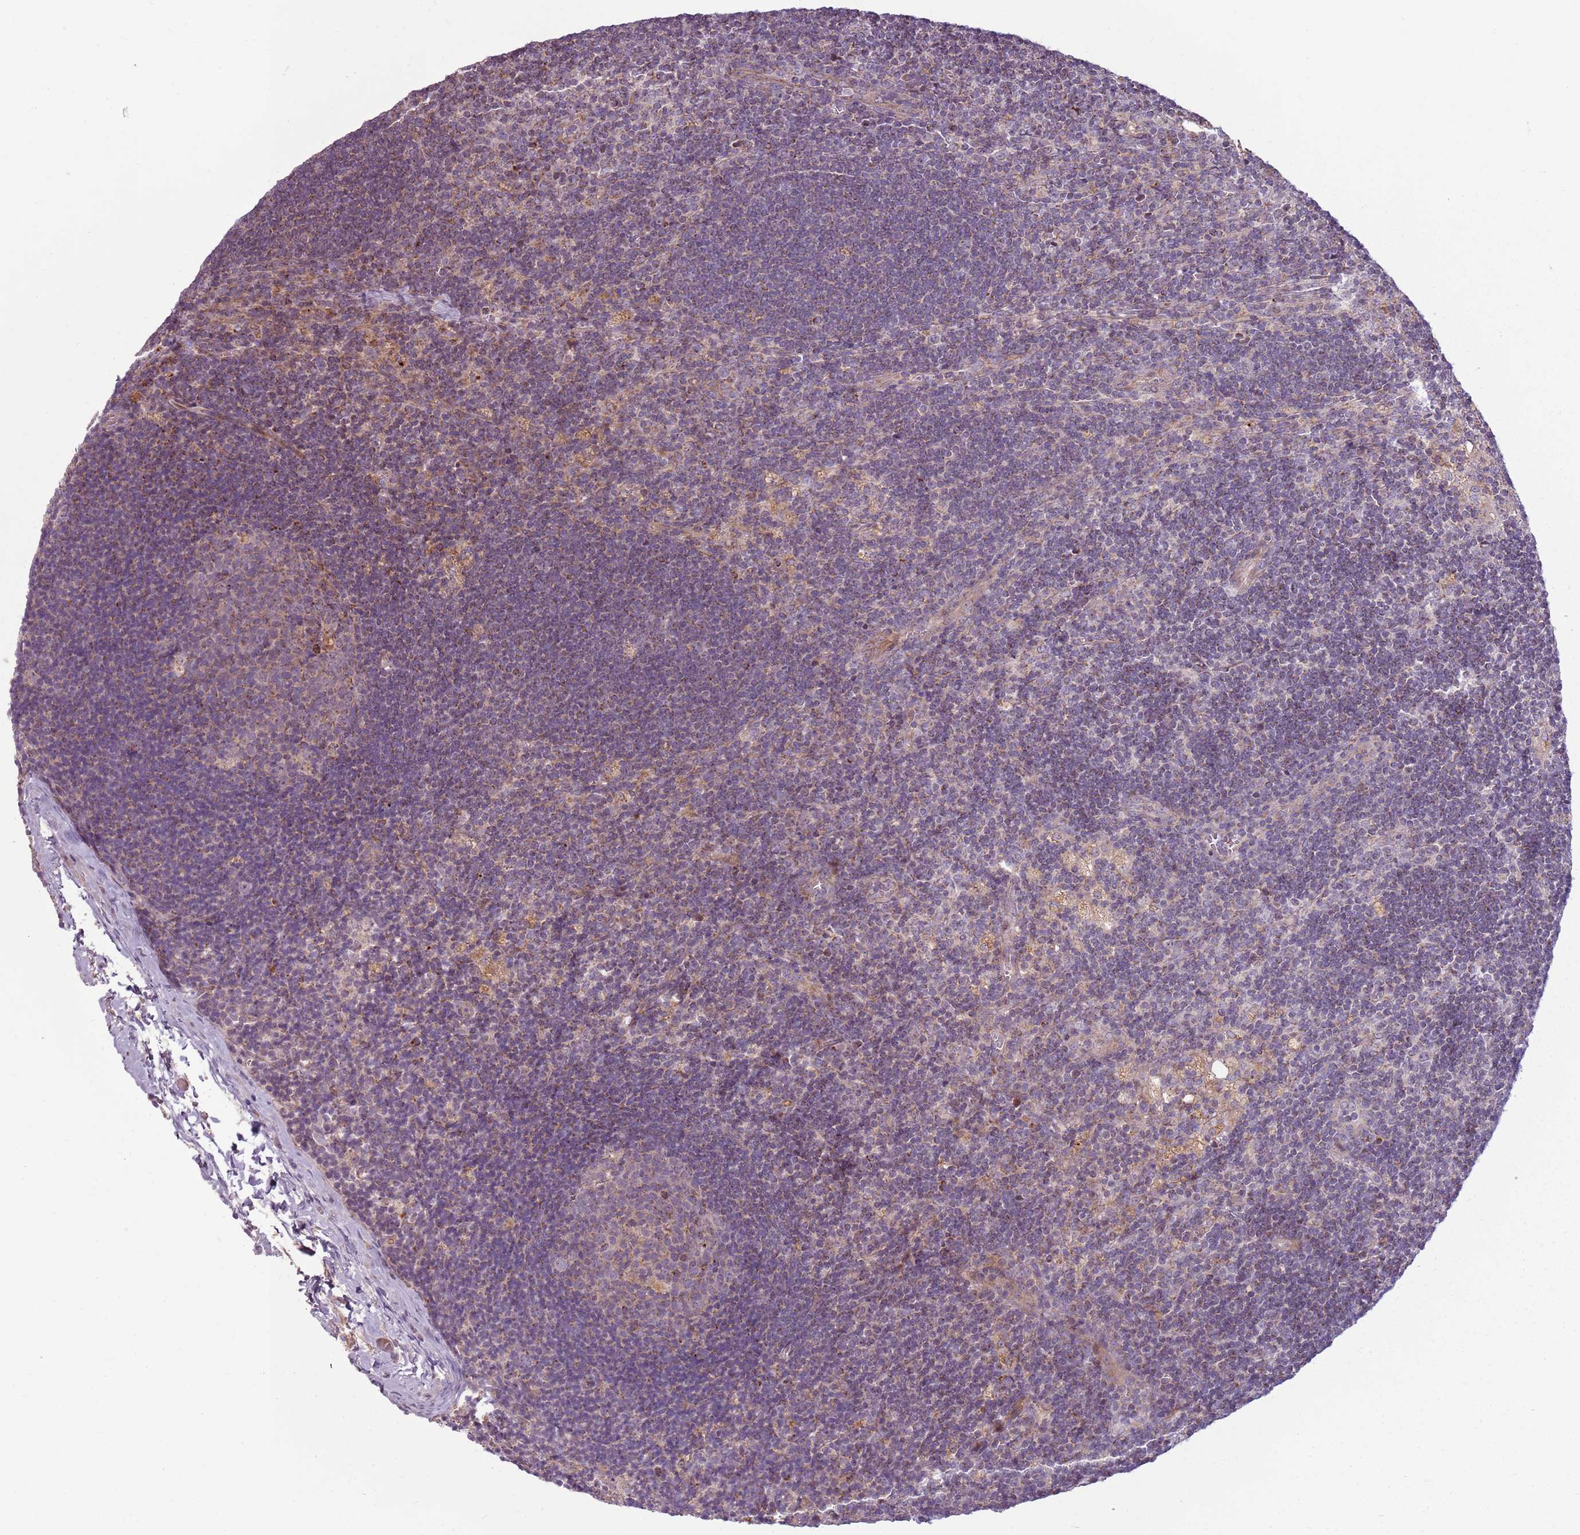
{"staining": {"intensity": "weak", "quantity": "<25%", "location": "cytoplasmic/membranous"}, "tissue": "lymph node", "cell_type": "Germinal center cells", "image_type": "normal", "snomed": [{"axis": "morphology", "description": "Normal tissue, NOS"}, {"axis": "topography", "description": "Lymph node"}], "caption": "Immunohistochemistry (IHC) of benign lymph node displays no staining in germinal center cells. Brightfield microscopy of IHC stained with DAB (3,3'-diaminobenzidine) (brown) and hematoxylin (blue), captured at high magnification.", "gene": "ZNF530", "patient": {"sex": "male", "age": 24}}